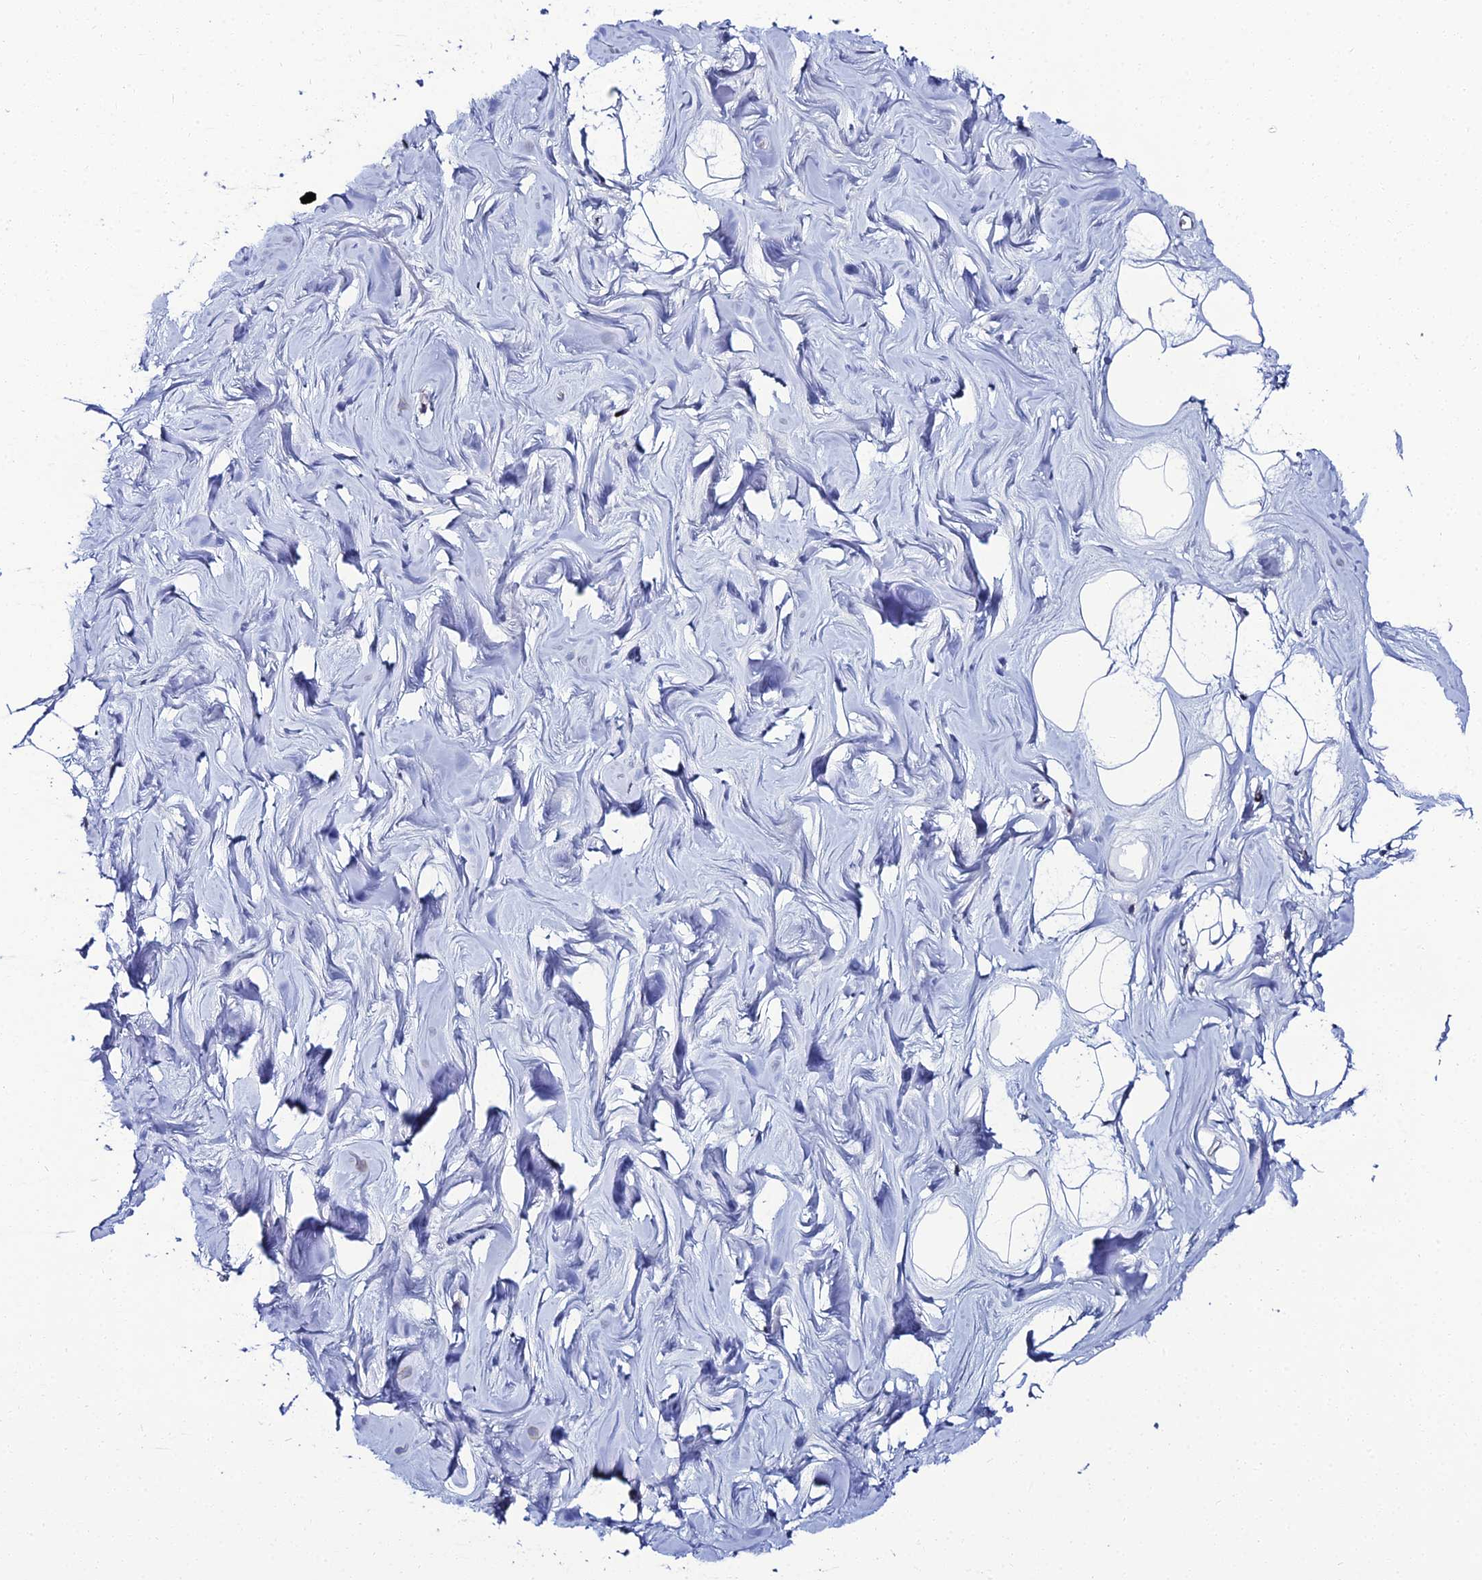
{"staining": {"intensity": "negative", "quantity": "none", "location": "none"}, "tissue": "breast", "cell_type": "Adipocytes", "image_type": "normal", "snomed": [{"axis": "morphology", "description": "Normal tissue, NOS"}, {"axis": "topography", "description": "Breast"}], "caption": "Breast was stained to show a protein in brown. There is no significant staining in adipocytes. Brightfield microscopy of immunohistochemistry stained with DAB (3,3'-diaminobenzidine) (brown) and hematoxylin (blue), captured at high magnification.", "gene": "TAF9B", "patient": {"sex": "female", "age": 27}}